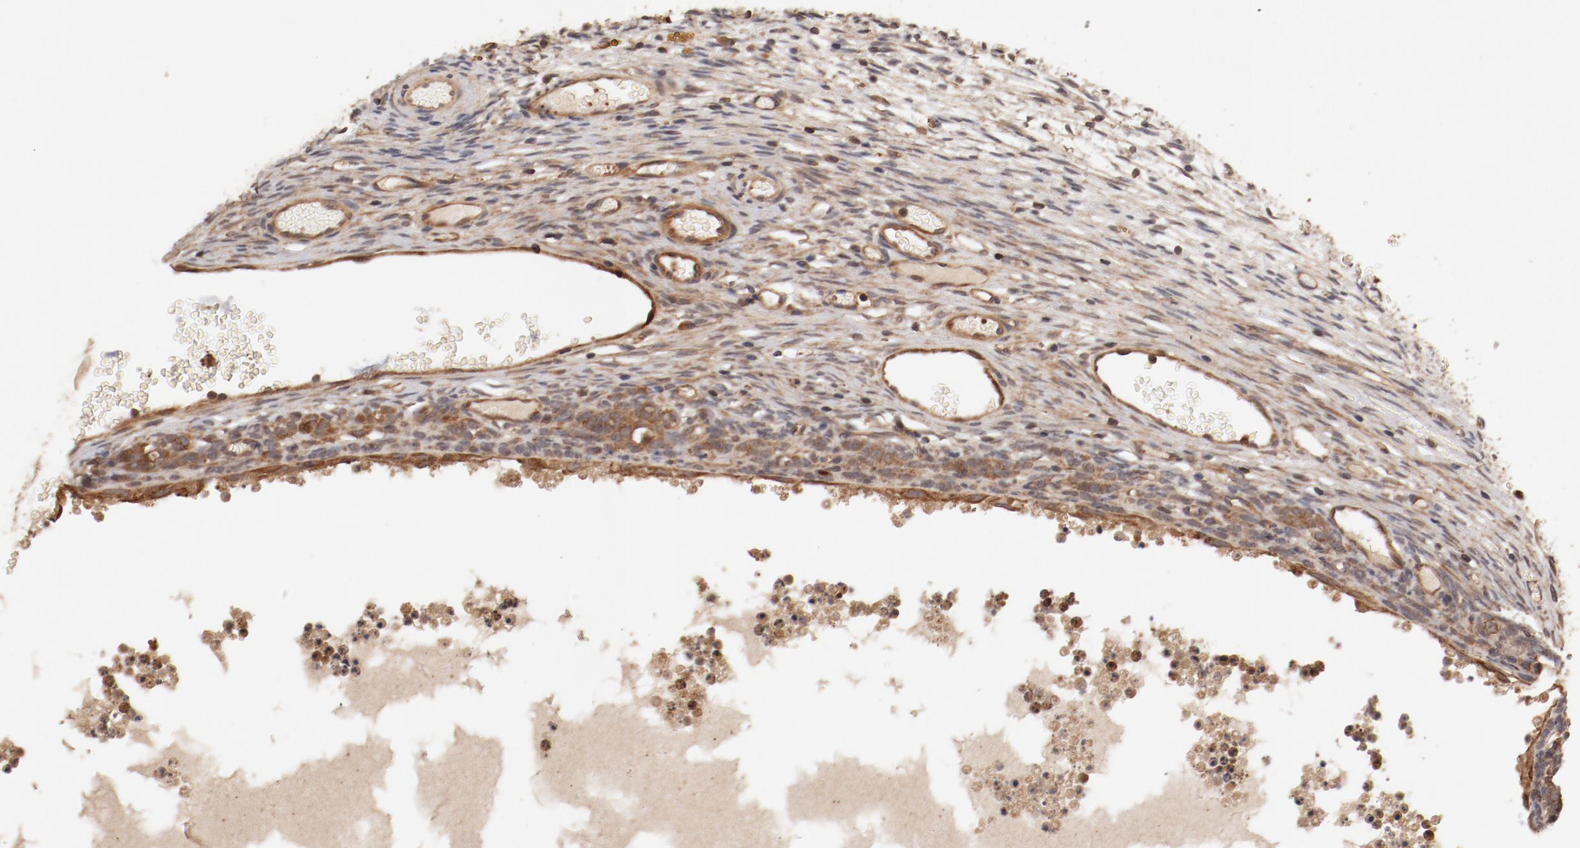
{"staining": {"intensity": "weak", "quantity": ">75%", "location": "cytoplasmic/membranous"}, "tissue": "ovary", "cell_type": "Ovarian stroma cells", "image_type": "normal", "snomed": [{"axis": "morphology", "description": "Normal tissue, NOS"}, {"axis": "topography", "description": "Ovary"}], "caption": "Human ovary stained with a brown dye displays weak cytoplasmic/membranous positive positivity in about >75% of ovarian stroma cells.", "gene": "GUF1", "patient": {"sex": "female", "age": 35}}